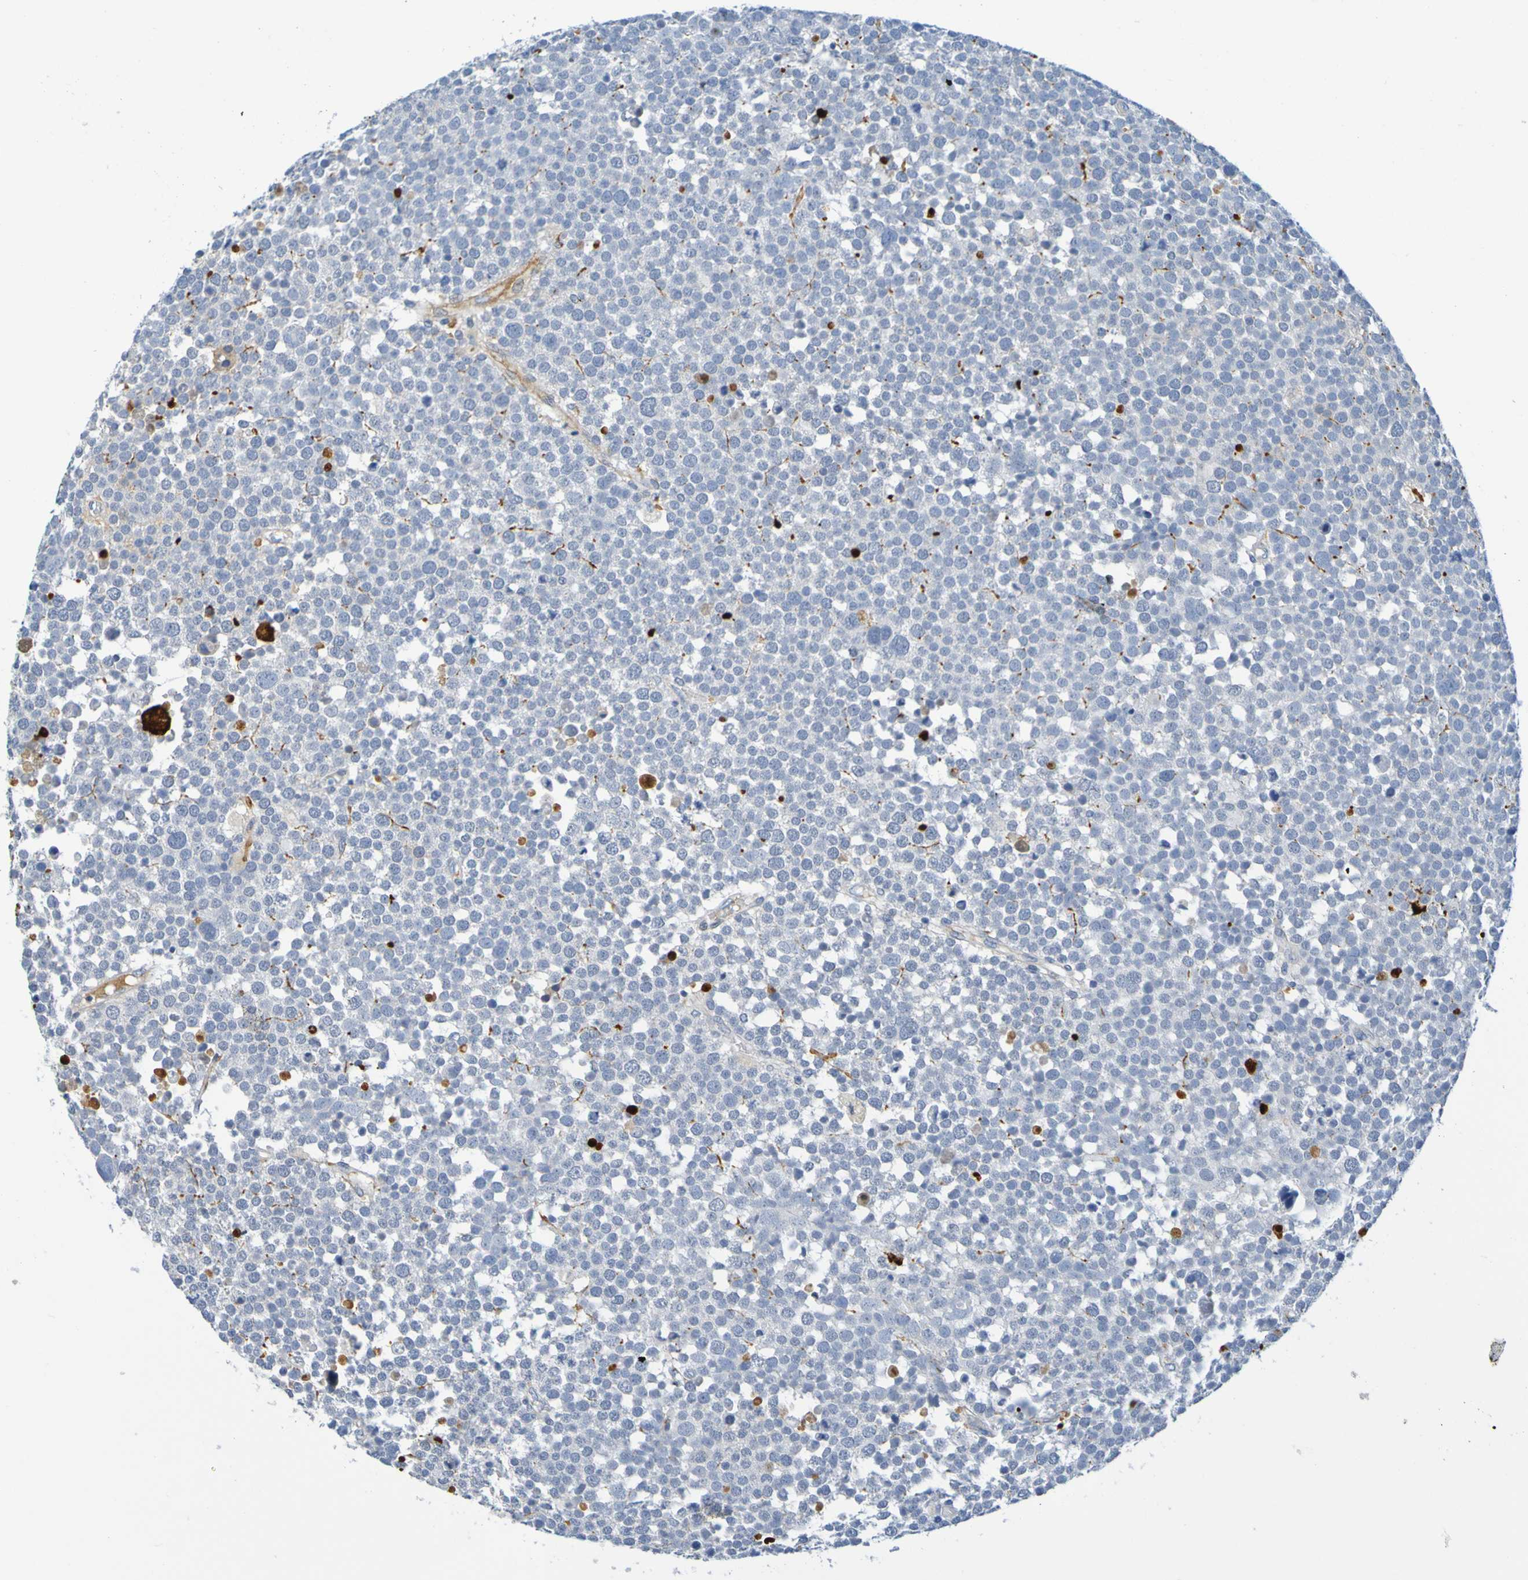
{"staining": {"intensity": "negative", "quantity": "none", "location": "none"}, "tissue": "testis cancer", "cell_type": "Tumor cells", "image_type": "cancer", "snomed": [{"axis": "morphology", "description": "Seminoma, NOS"}, {"axis": "topography", "description": "Testis"}], "caption": "Tumor cells are negative for brown protein staining in testis cancer. (Brightfield microscopy of DAB (3,3'-diaminobenzidine) immunohistochemistry at high magnification).", "gene": "IL10", "patient": {"sex": "male", "age": 71}}